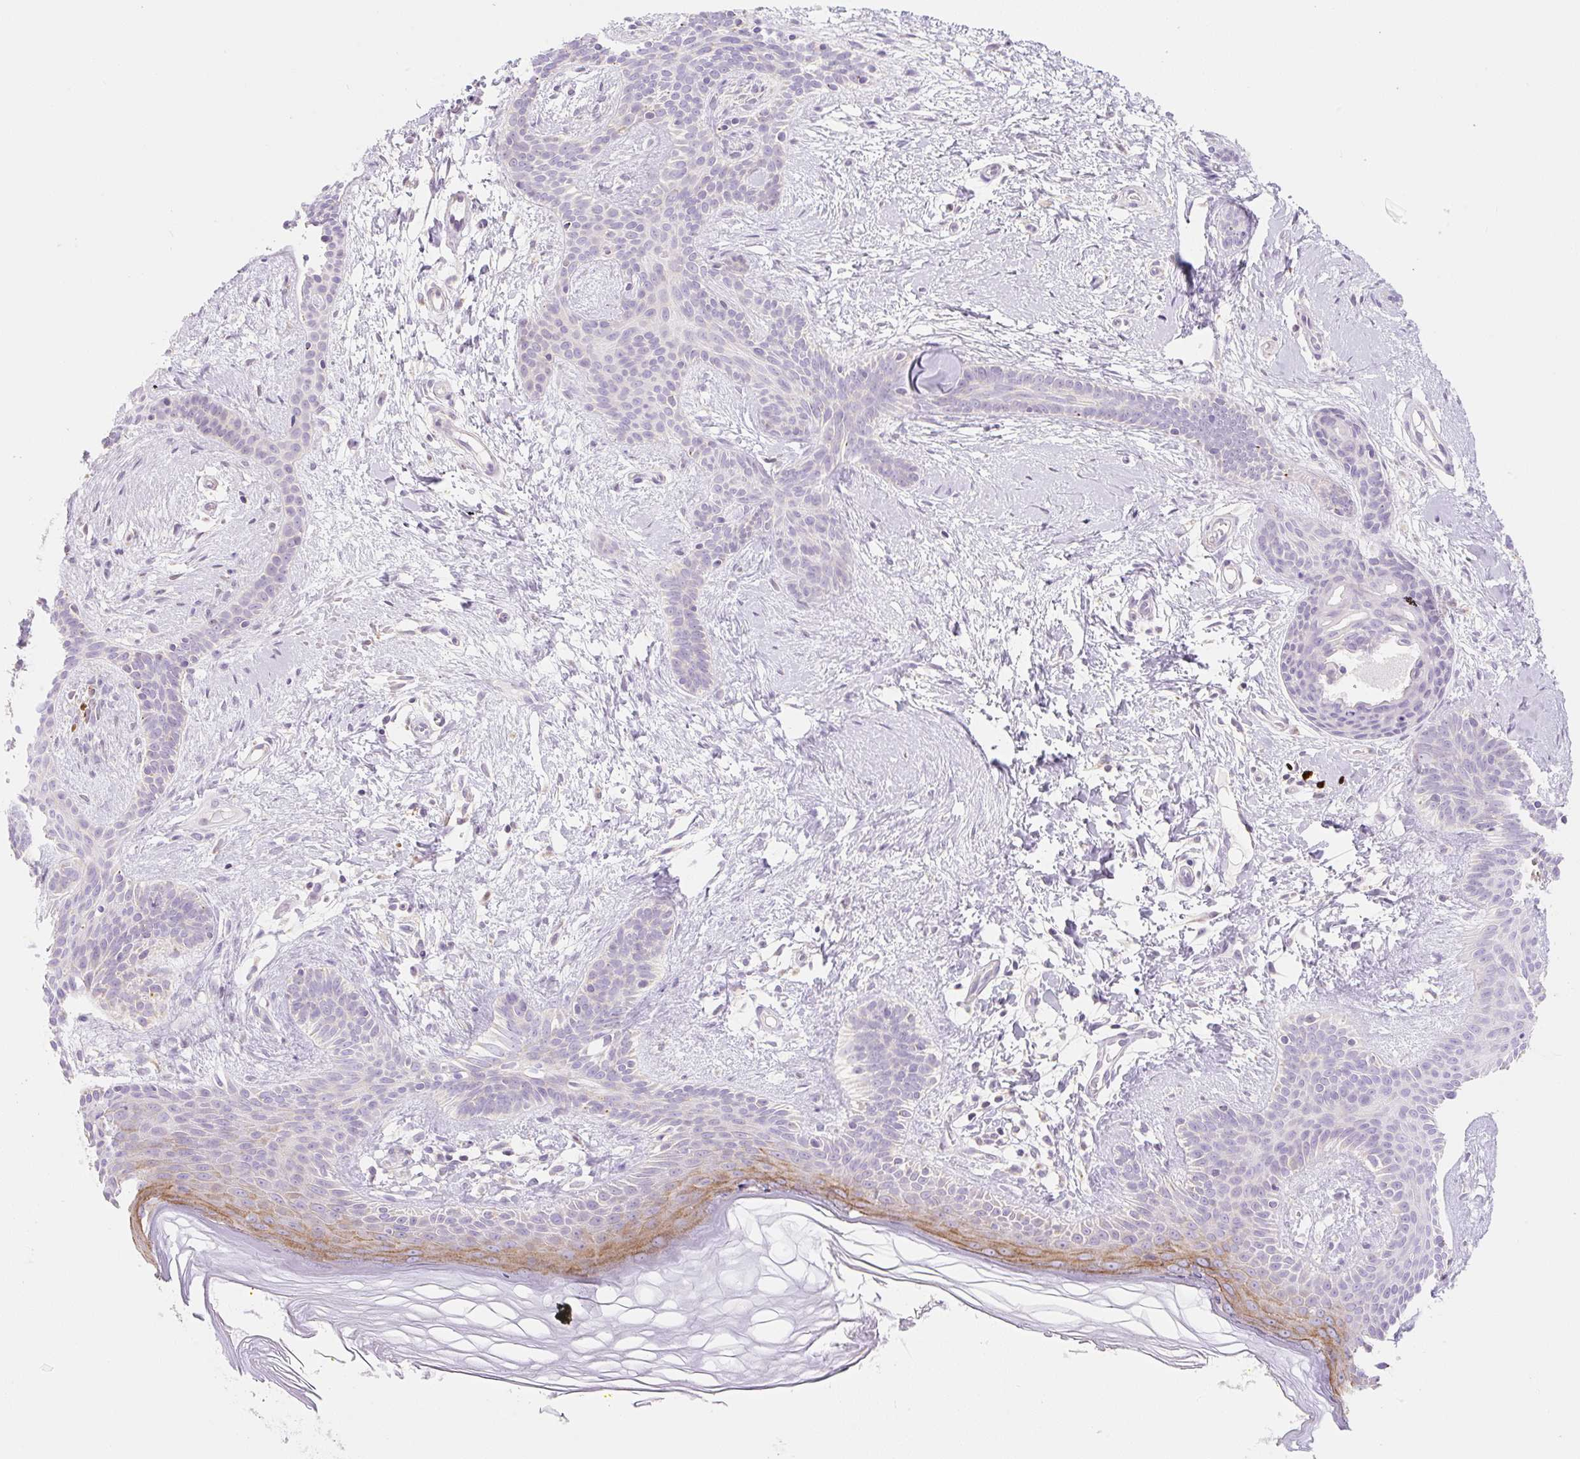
{"staining": {"intensity": "negative", "quantity": "none", "location": "none"}, "tissue": "skin cancer", "cell_type": "Tumor cells", "image_type": "cancer", "snomed": [{"axis": "morphology", "description": "Basal cell carcinoma"}, {"axis": "topography", "description": "Skin"}], "caption": "Tumor cells are negative for brown protein staining in skin cancer (basal cell carcinoma). (Brightfield microscopy of DAB (3,3'-diaminobenzidine) immunohistochemistry at high magnification).", "gene": "DHX35", "patient": {"sex": "male", "age": 78}}